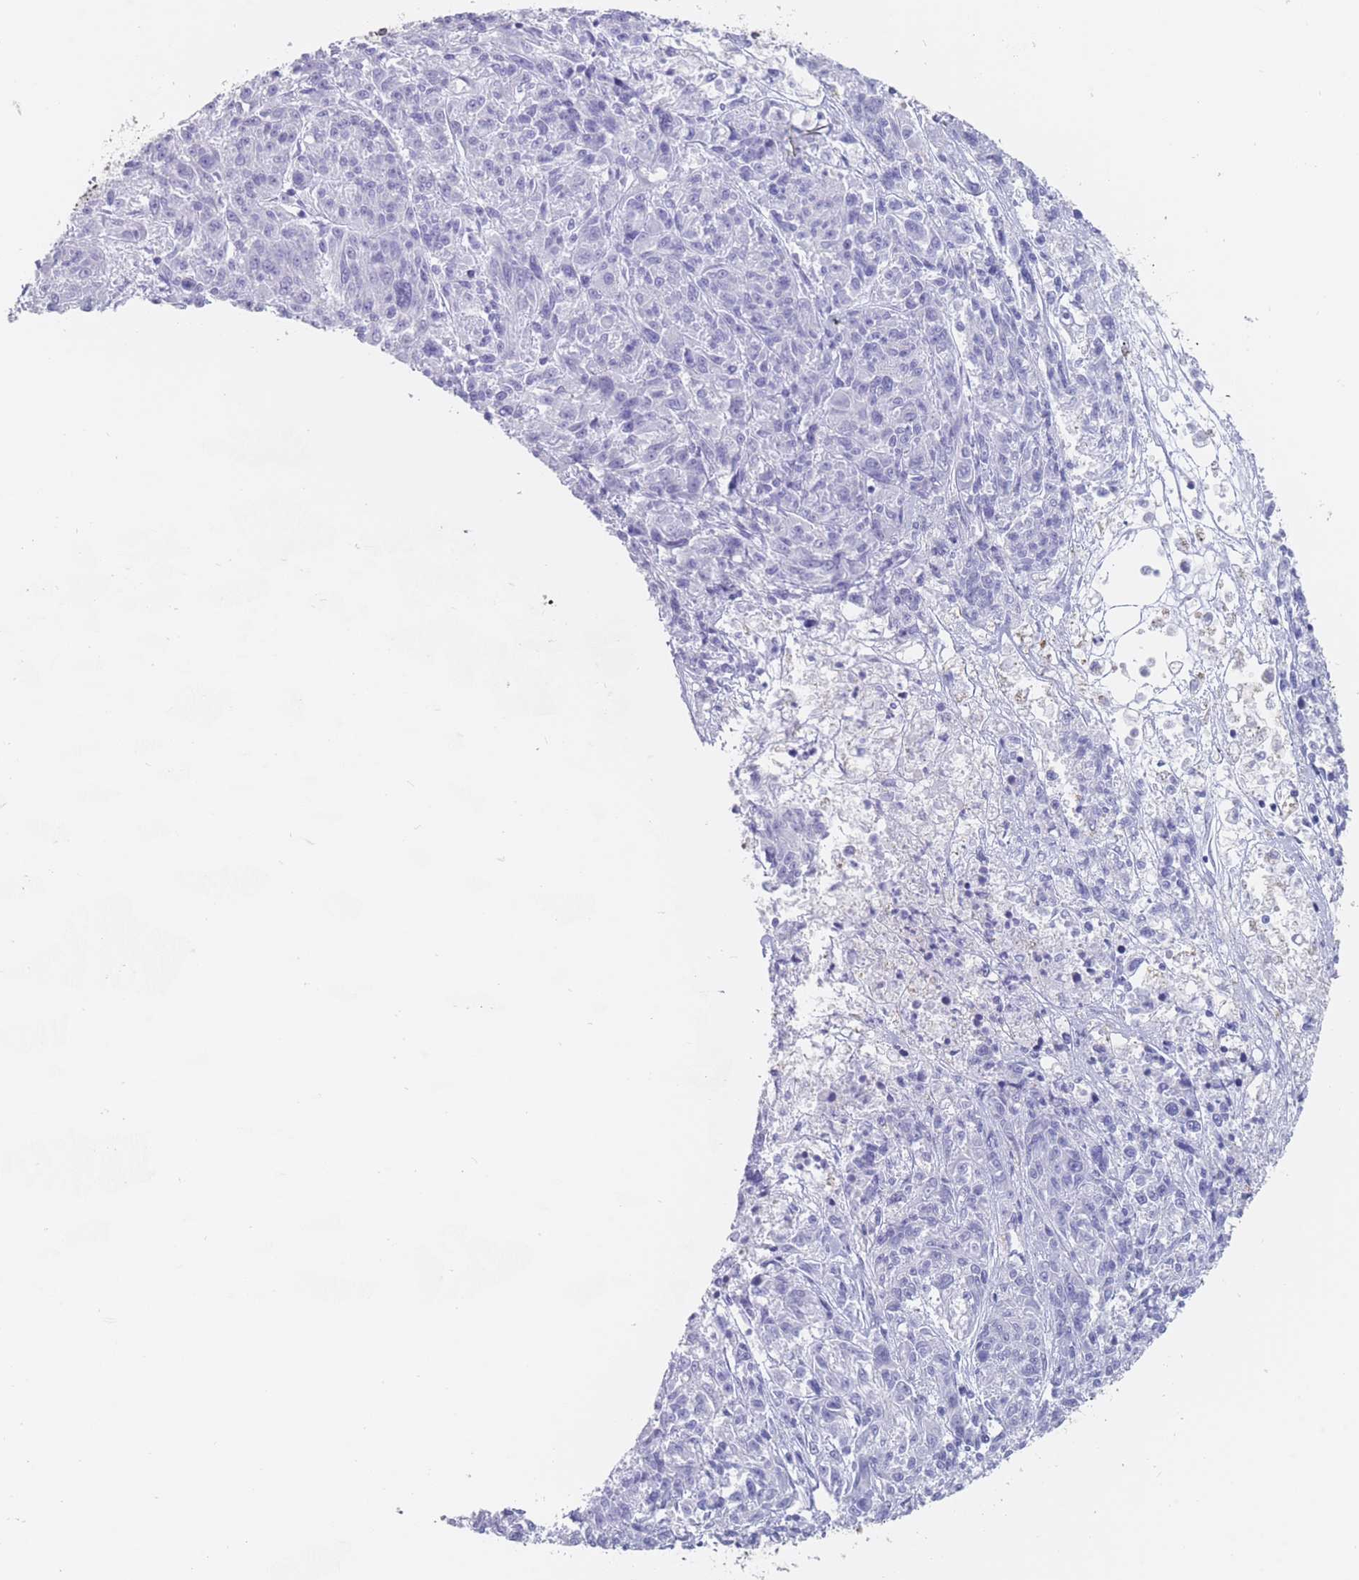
{"staining": {"intensity": "negative", "quantity": "none", "location": "none"}, "tissue": "melanoma", "cell_type": "Tumor cells", "image_type": "cancer", "snomed": [{"axis": "morphology", "description": "Malignant melanoma, NOS"}, {"axis": "topography", "description": "Skin"}], "caption": "Tumor cells show no significant expression in melanoma.", "gene": "CYP51A1", "patient": {"sex": "male", "age": 53}}